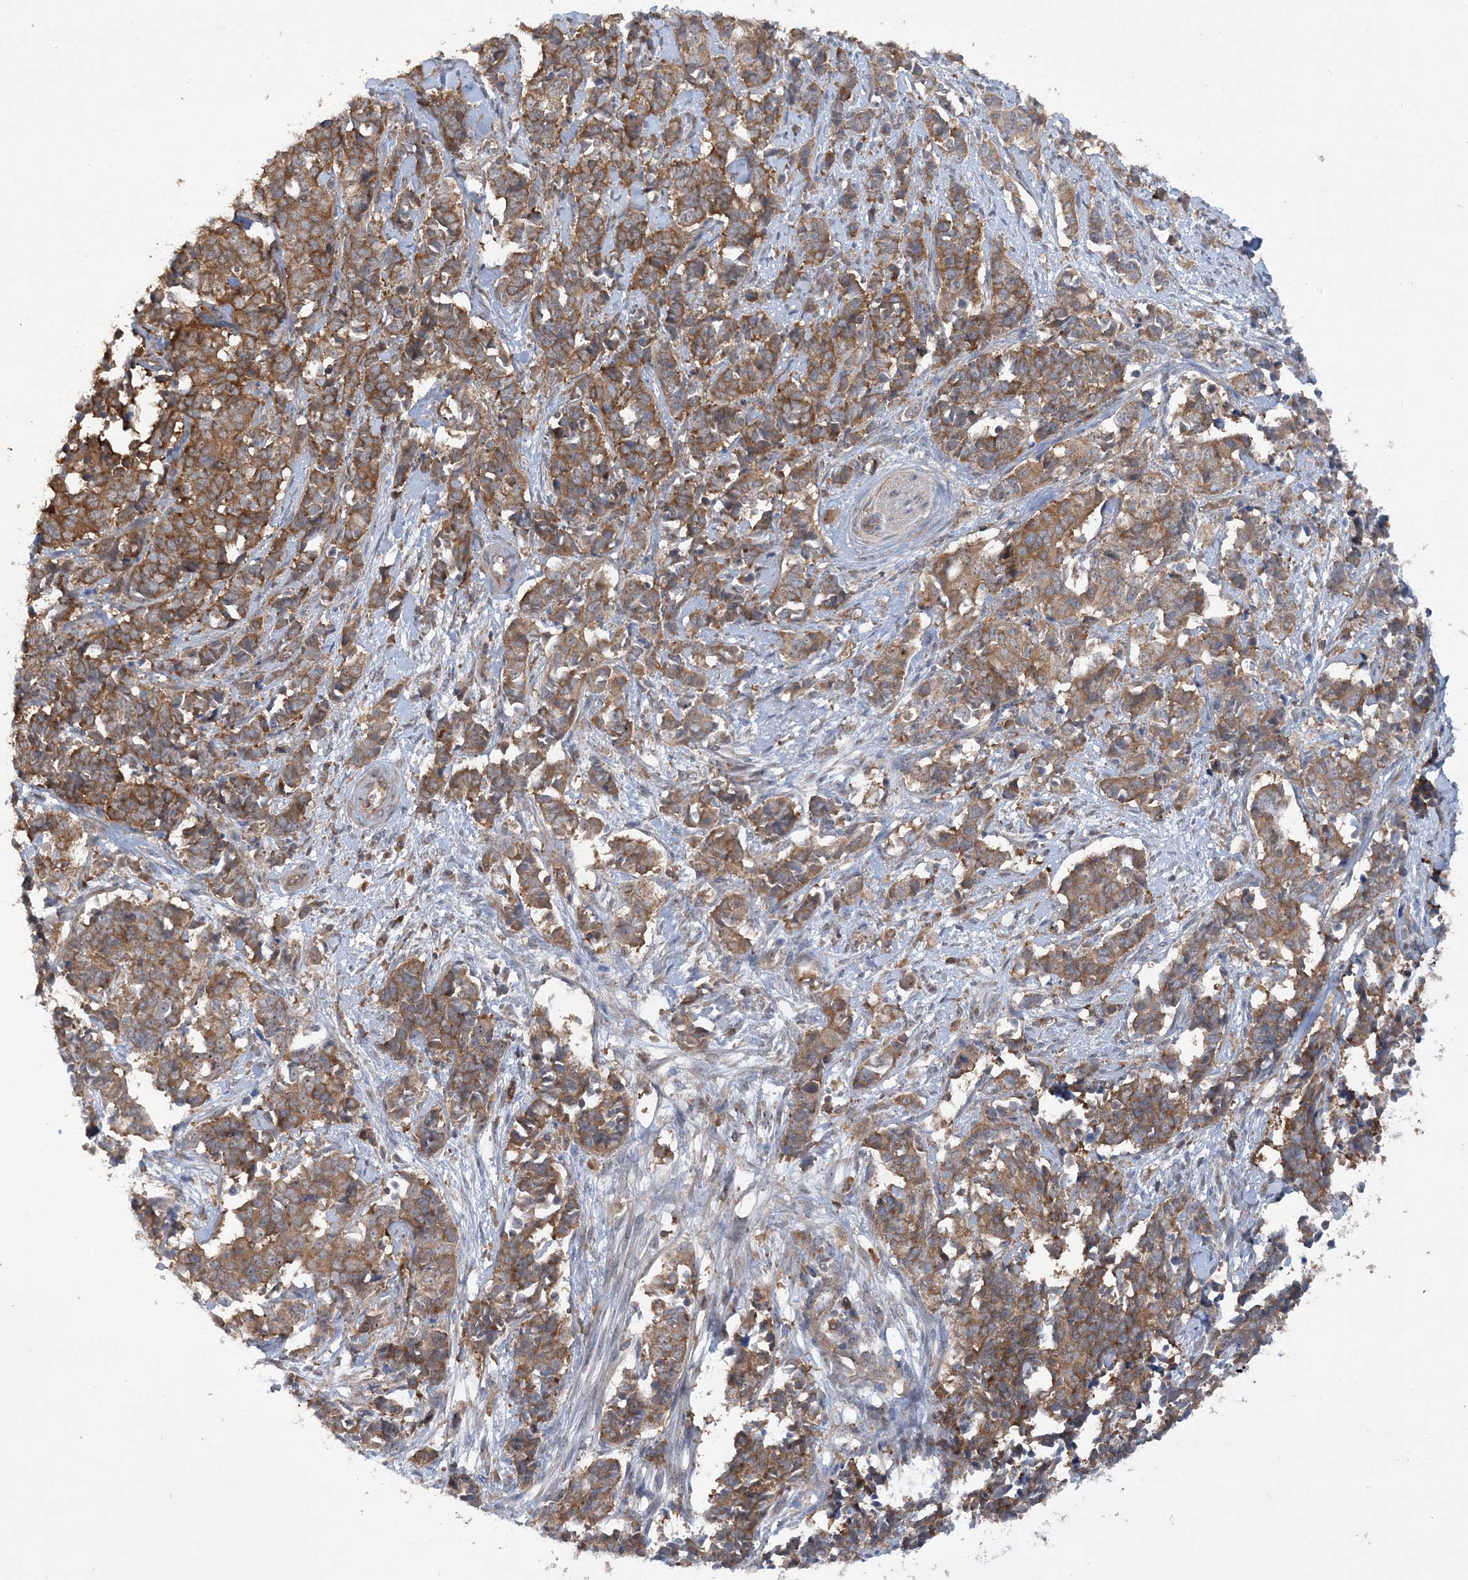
{"staining": {"intensity": "moderate", "quantity": ">75%", "location": "cytoplasmic/membranous"}, "tissue": "cervical cancer", "cell_type": "Tumor cells", "image_type": "cancer", "snomed": [{"axis": "morphology", "description": "Normal tissue, NOS"}, {"axis": "morphology", "description": "Squamous cell carcinoma, NOS"}, {"axis": "topography", "description": "Cervix"}], "caption": "Moderate cytoplasmic/membranous staining for a protein is appreciated in about >75% of tumor cells of cervical cancer using IHC.", "gene": "ACAP2", "patient": {"sex": "female", "age": 35}}